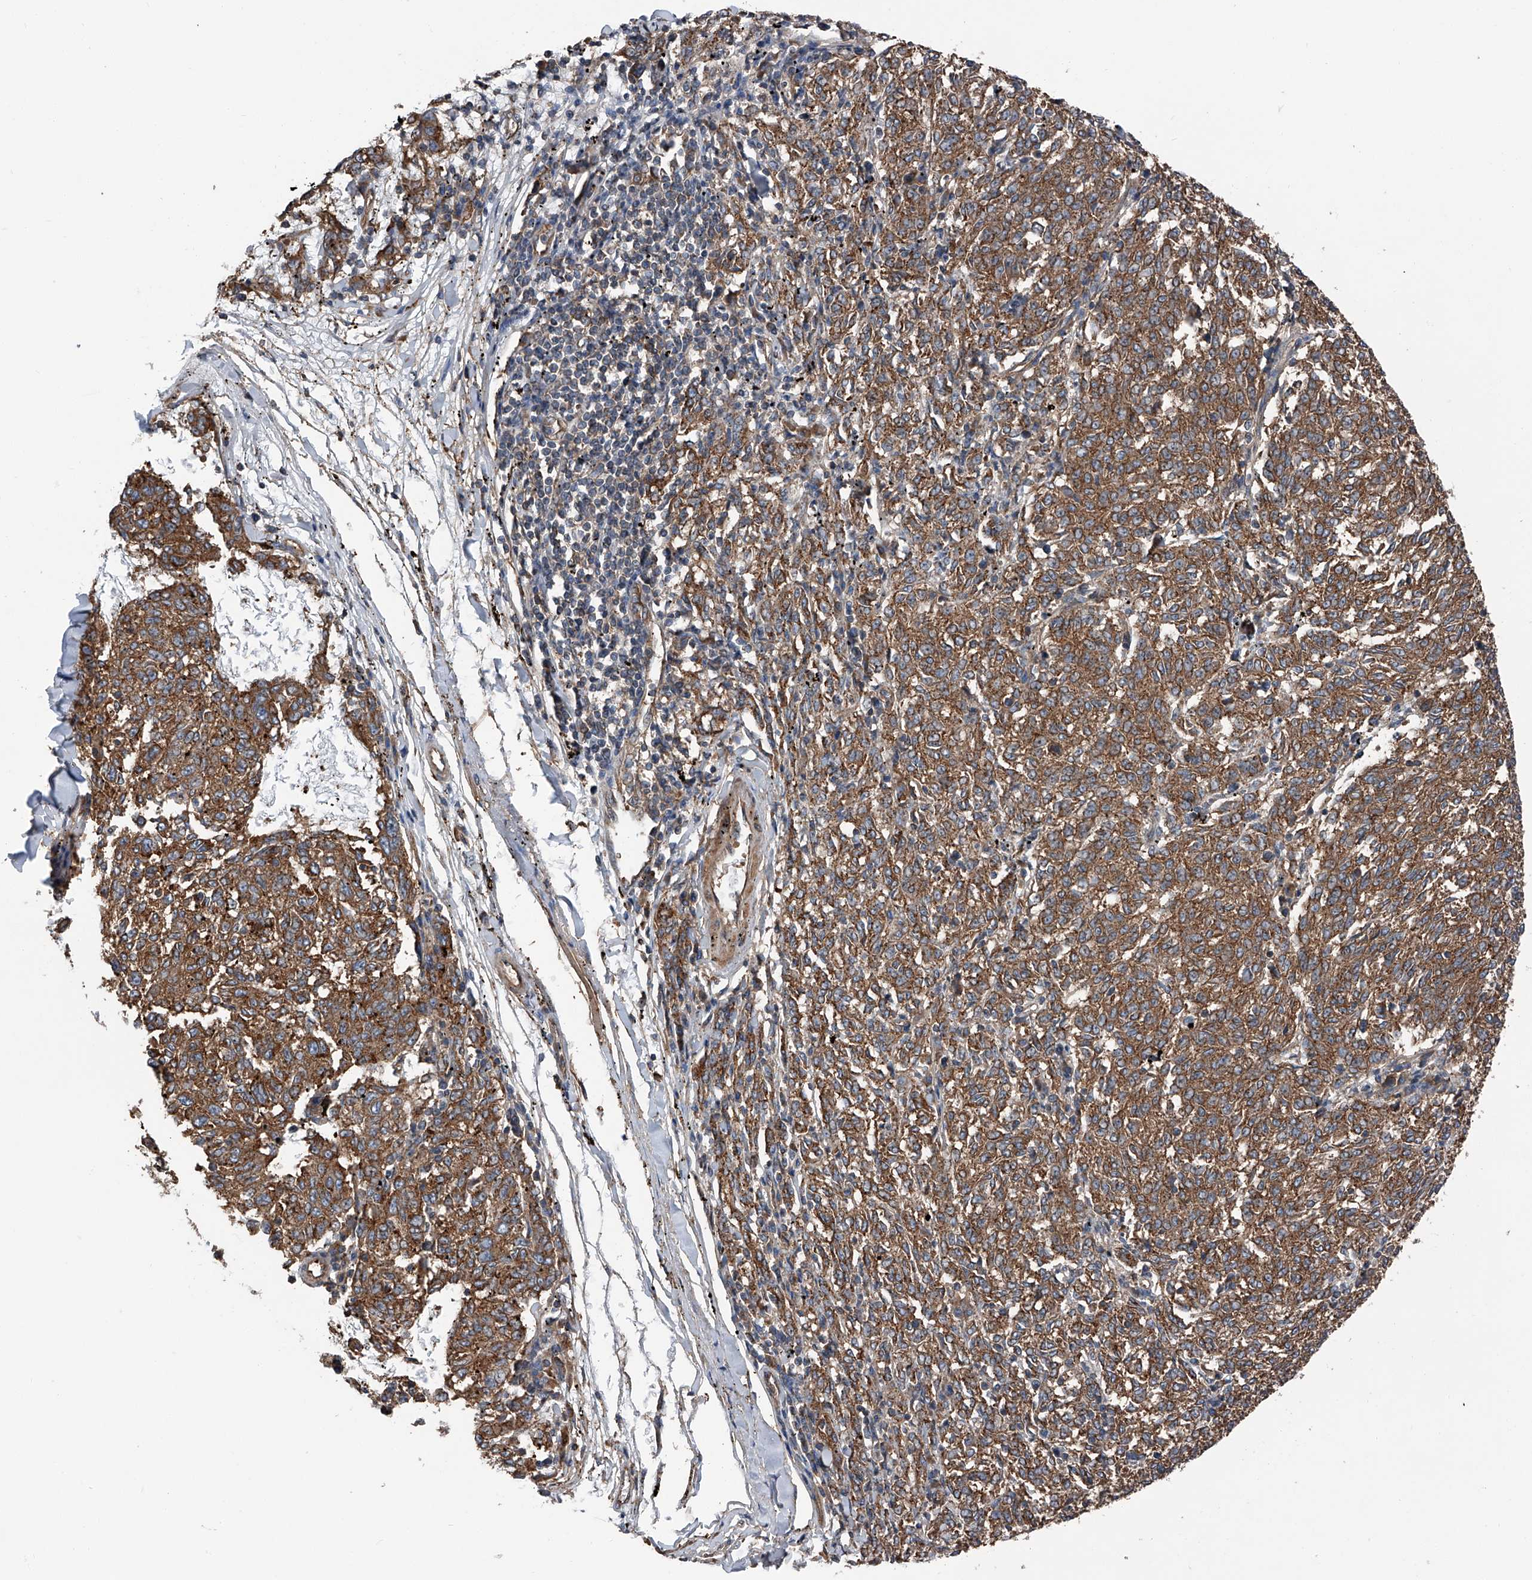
{"staining": {"intensity": "moderate", "quantity": ">75%", "location": "cytoplasmic/membranous"}, "tissue": "melanoma", "cell_type": "Tumor cells", "image_type": "cancer", "snomed": [{"axis": "morphology", "description": "Malignant melanoma, NOS"}, {"axis": "topography", "description": "Skin"}], "caption": "Tumor cells reveal moderate cytoplasmic/membranous expression in approximately >75% of cells in melanoma.", "gene": "KCNJ2", "patient": {"sex": "female", "age": 72}}